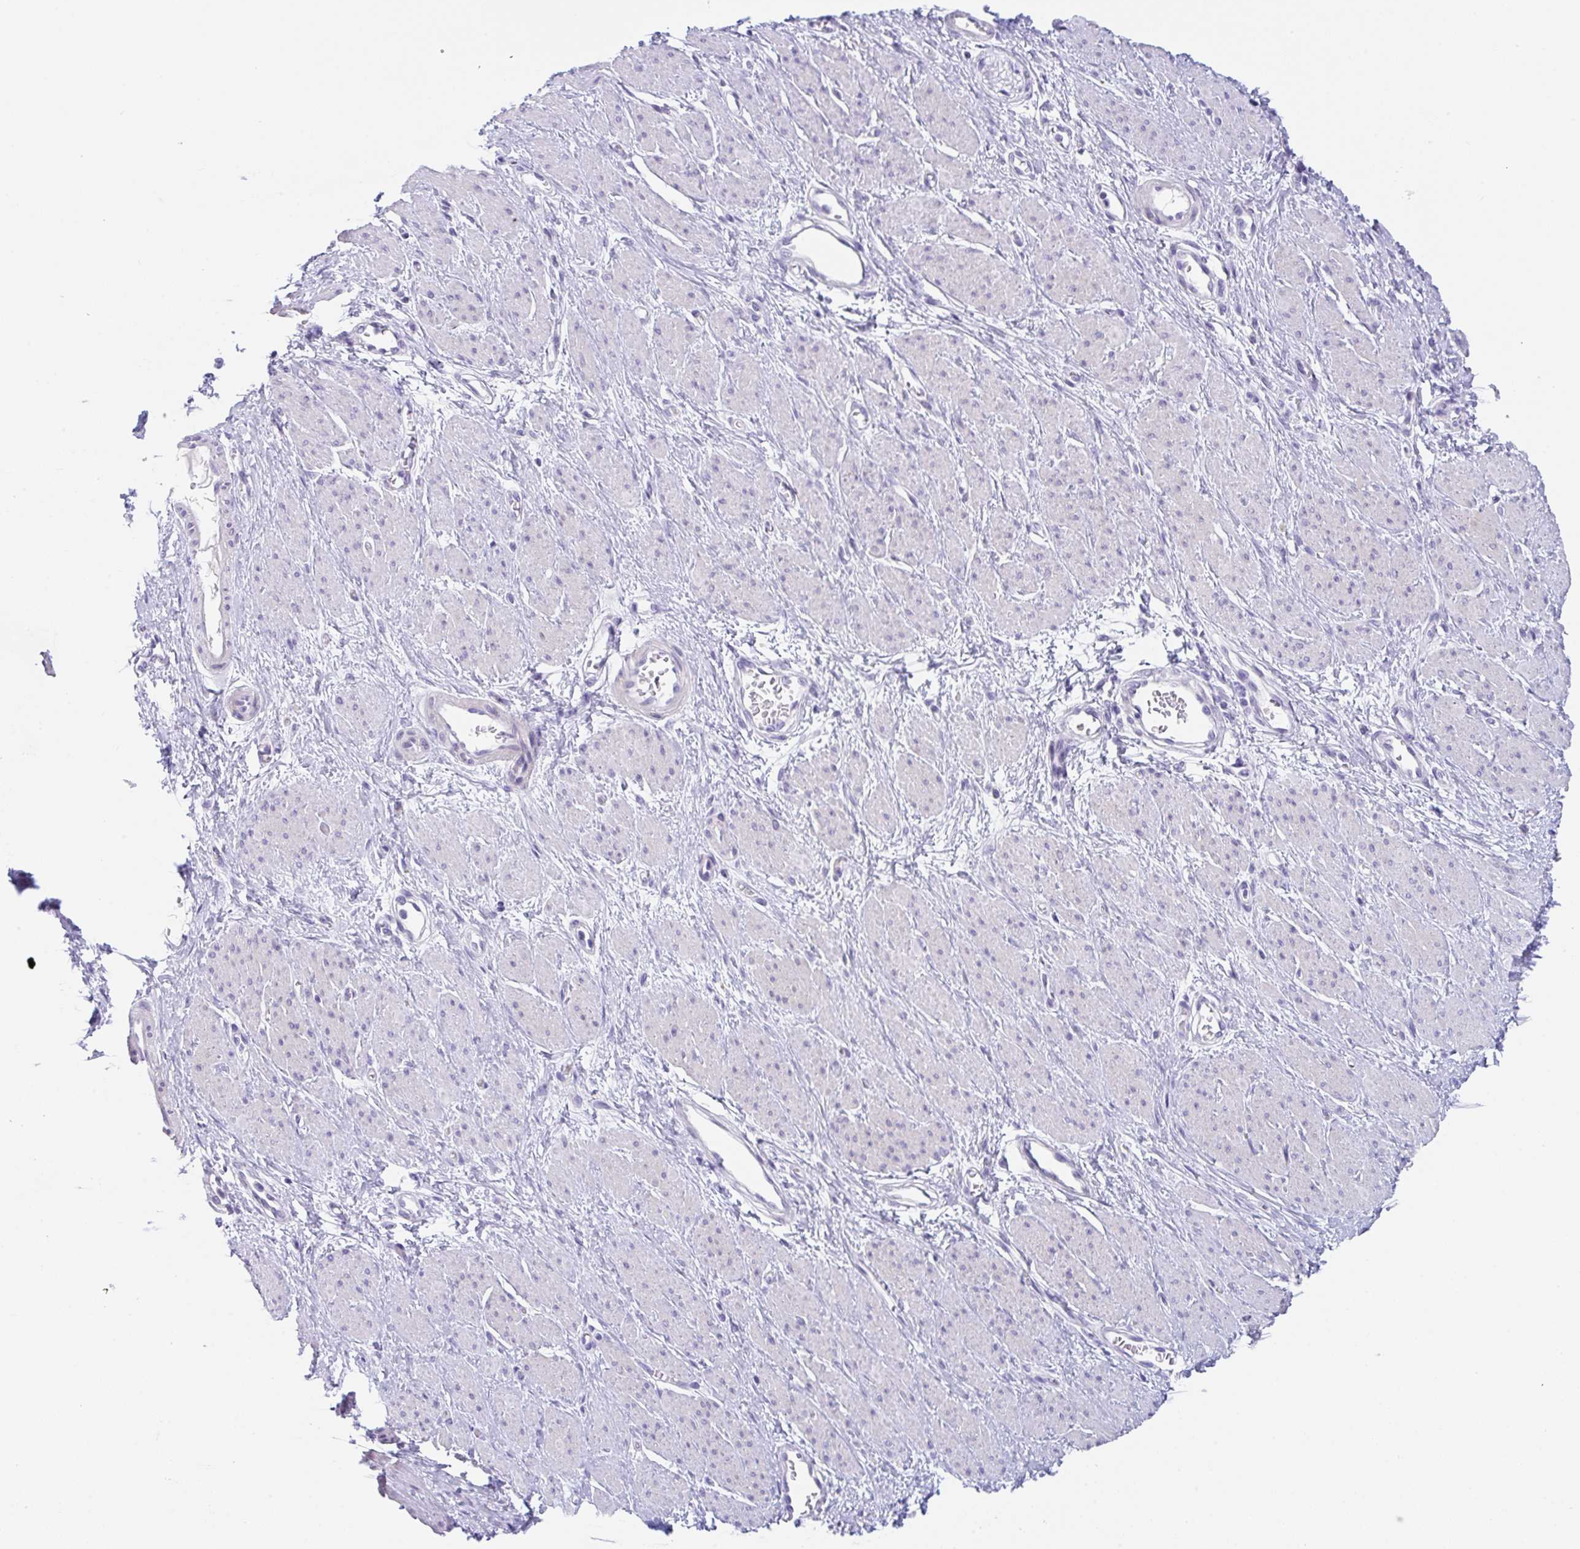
{"staining": {"intensity": "negative", "quantity": "none", "location": "none"}, "tissue": "smooth muscle", "cell_type": "Smooth muscle cells", "image_type": "normal", "snomed": [{"axis": "morphology", "description": "Normal tissue, NOS"}, {"axis": "topography", "description": "Smooth muscle"}, {"axis": "topography", "description": "Uterus"}], "caption": "Immunohistochemistry (IHC) micrograph of unremarkable smooth muscle stained for a protein (brown), which reveals no expression in smooth muscle cells.", "gene": "TRAF4", "patient": {"sex": "female", "age": 39}}